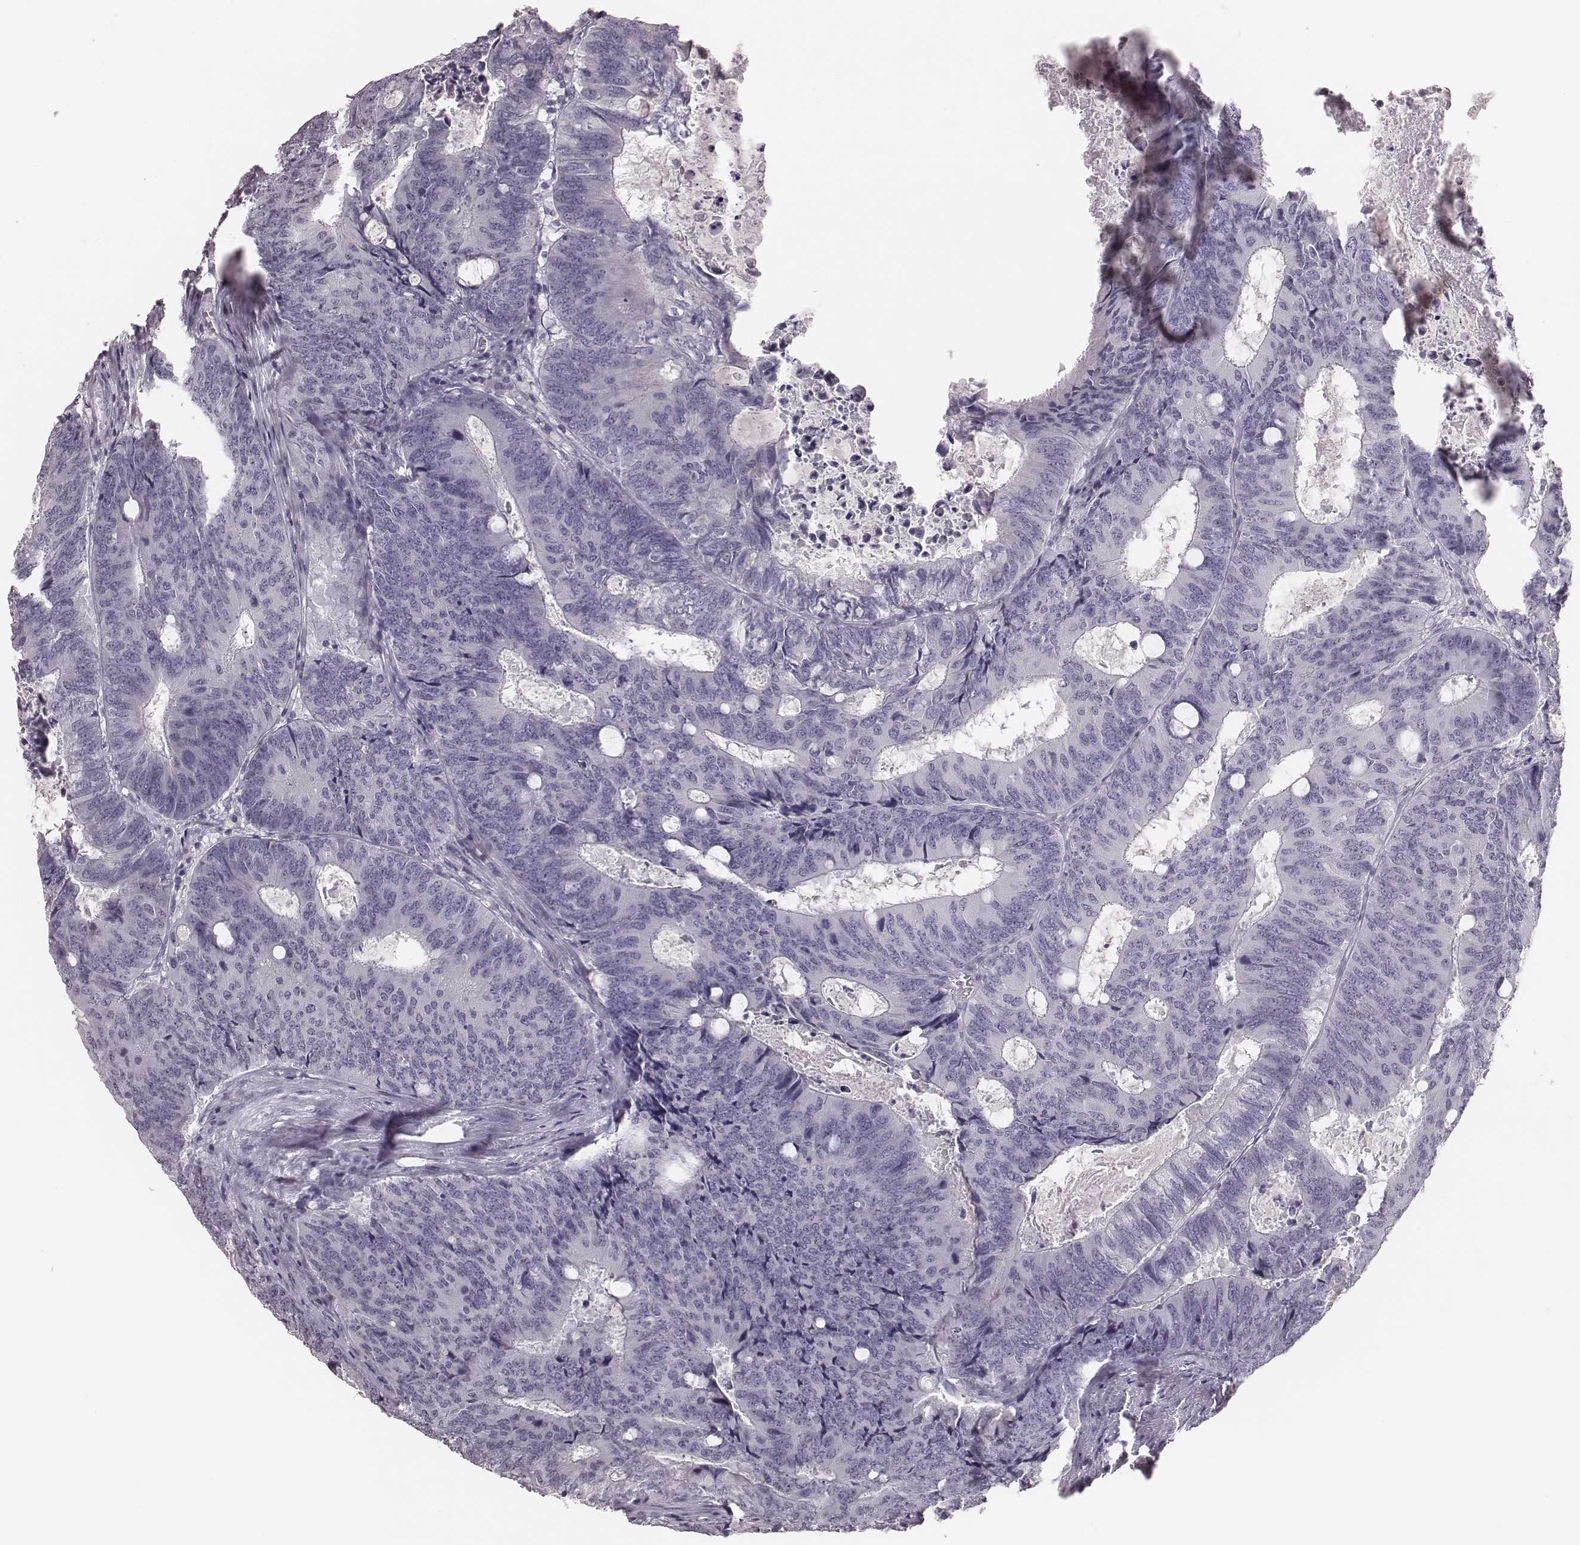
{"staining": {"intensity": "negative", "quantity": "none", "location": "none"}, "tissue": "colorectal cancer", "cell_type": "Tumor cells", "image_type": "cancer", "snomed": [{"axis": "morphology", "description": "Adenocarcinoma, NOS"}, {"axis": "topography", "description": "Colon"}], "caption": "IHC of colorectal adenocarcinoma reveals no staining in tumor cells.", "gene": "CSHL1", "patient": {"sex": "male", "age": 67}}